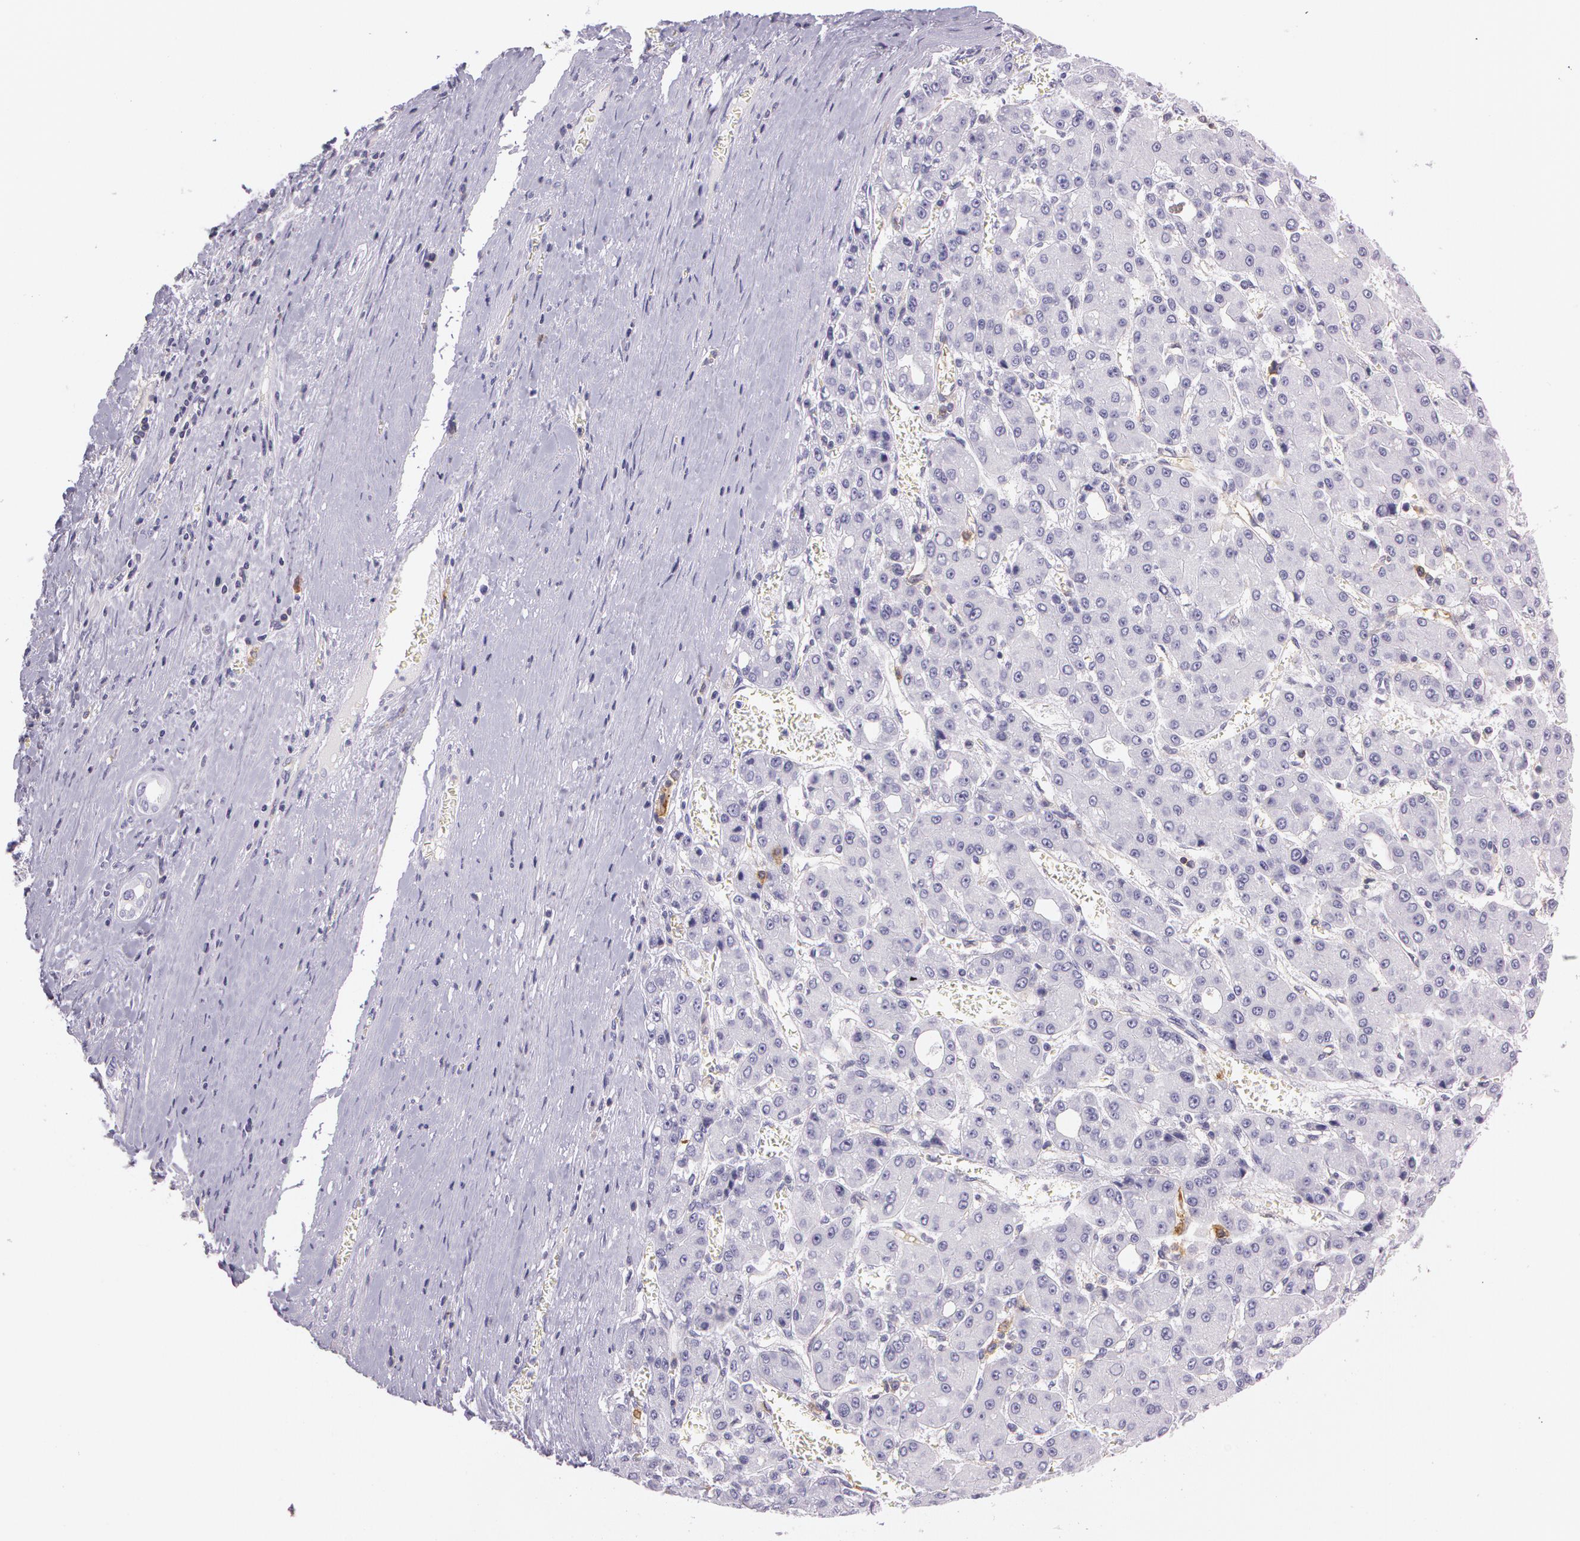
{"staining": {"intensity": "negative", "quantity": "none", "location": "none"}, "tissue": "liver cancer", "cell_type": "Tumor cells", "image_type": "cancer", "snomed": [{"axis": "morphology", "description": "Carcinoma, Hepatocellular, NOS"}, {"axis": "topography", "description": "Liver"}], "caption": "The photomicrograph displays no staining of tumor cells in liver cancer.", "gene": "LY75", "patient": {"sex": "male", "age": 69}}